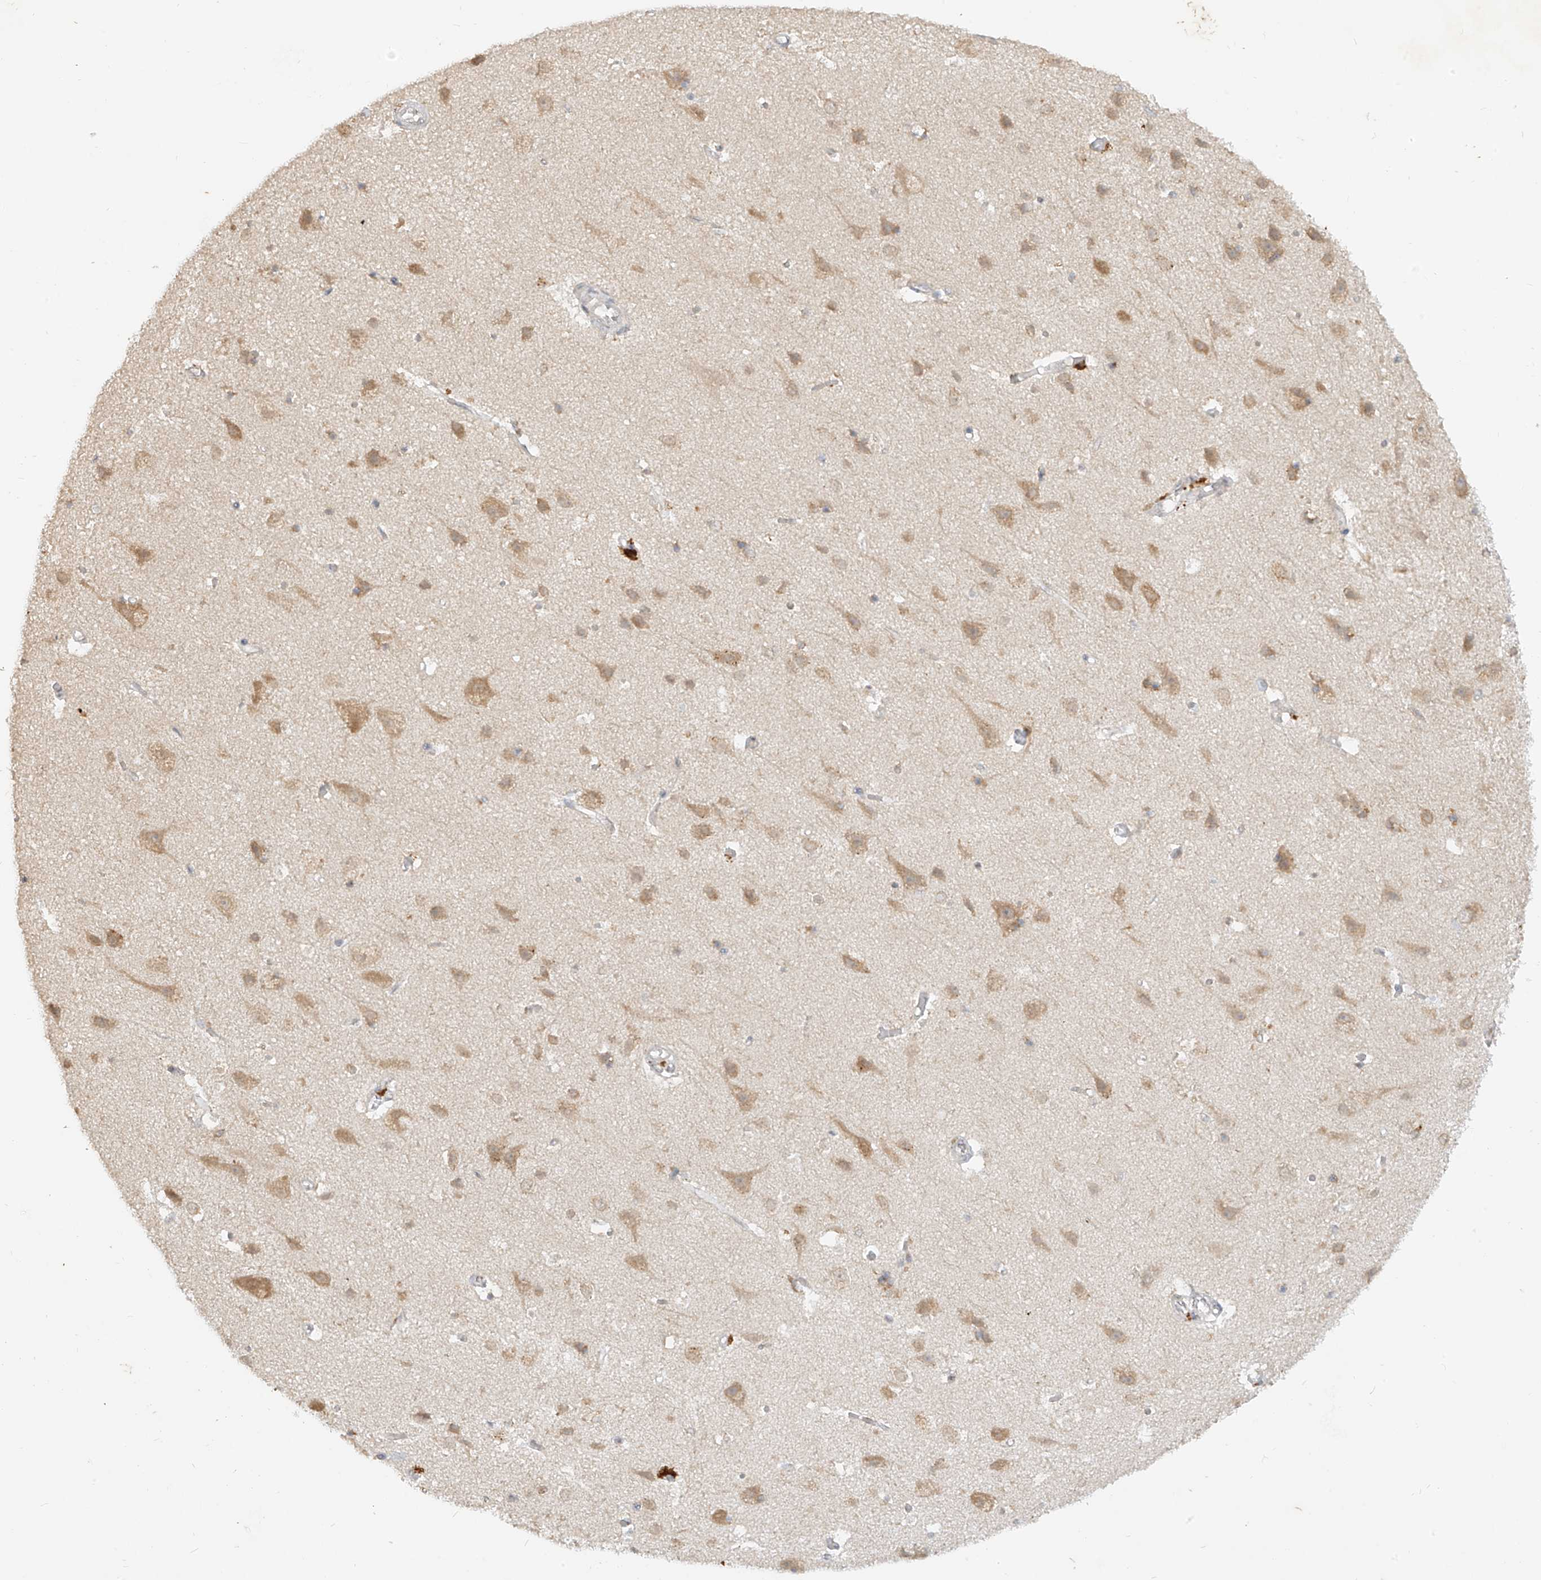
{"staining": {"intensity": "weak", "quantity": "<25%", "location": "cytoplasmic/membranous"}, "tissue": "cerebral cortex", "cell_type": "Endothelial cells", "image_type": "normal", "snomed": [{"axis": "morphology", "description": "Normal tissue, NOS"}, {"axis": "topography", "description": "Cerebral cortex"}], "caption": "A micrograph of cerebral cortex stained for a protein reveals no brown staining in endothelial cells. (Immunohistochemistry, brightfield microscopy, high magnification).", "gene": "MTUS2", "patient": {"sex": "male", "age": 54}}